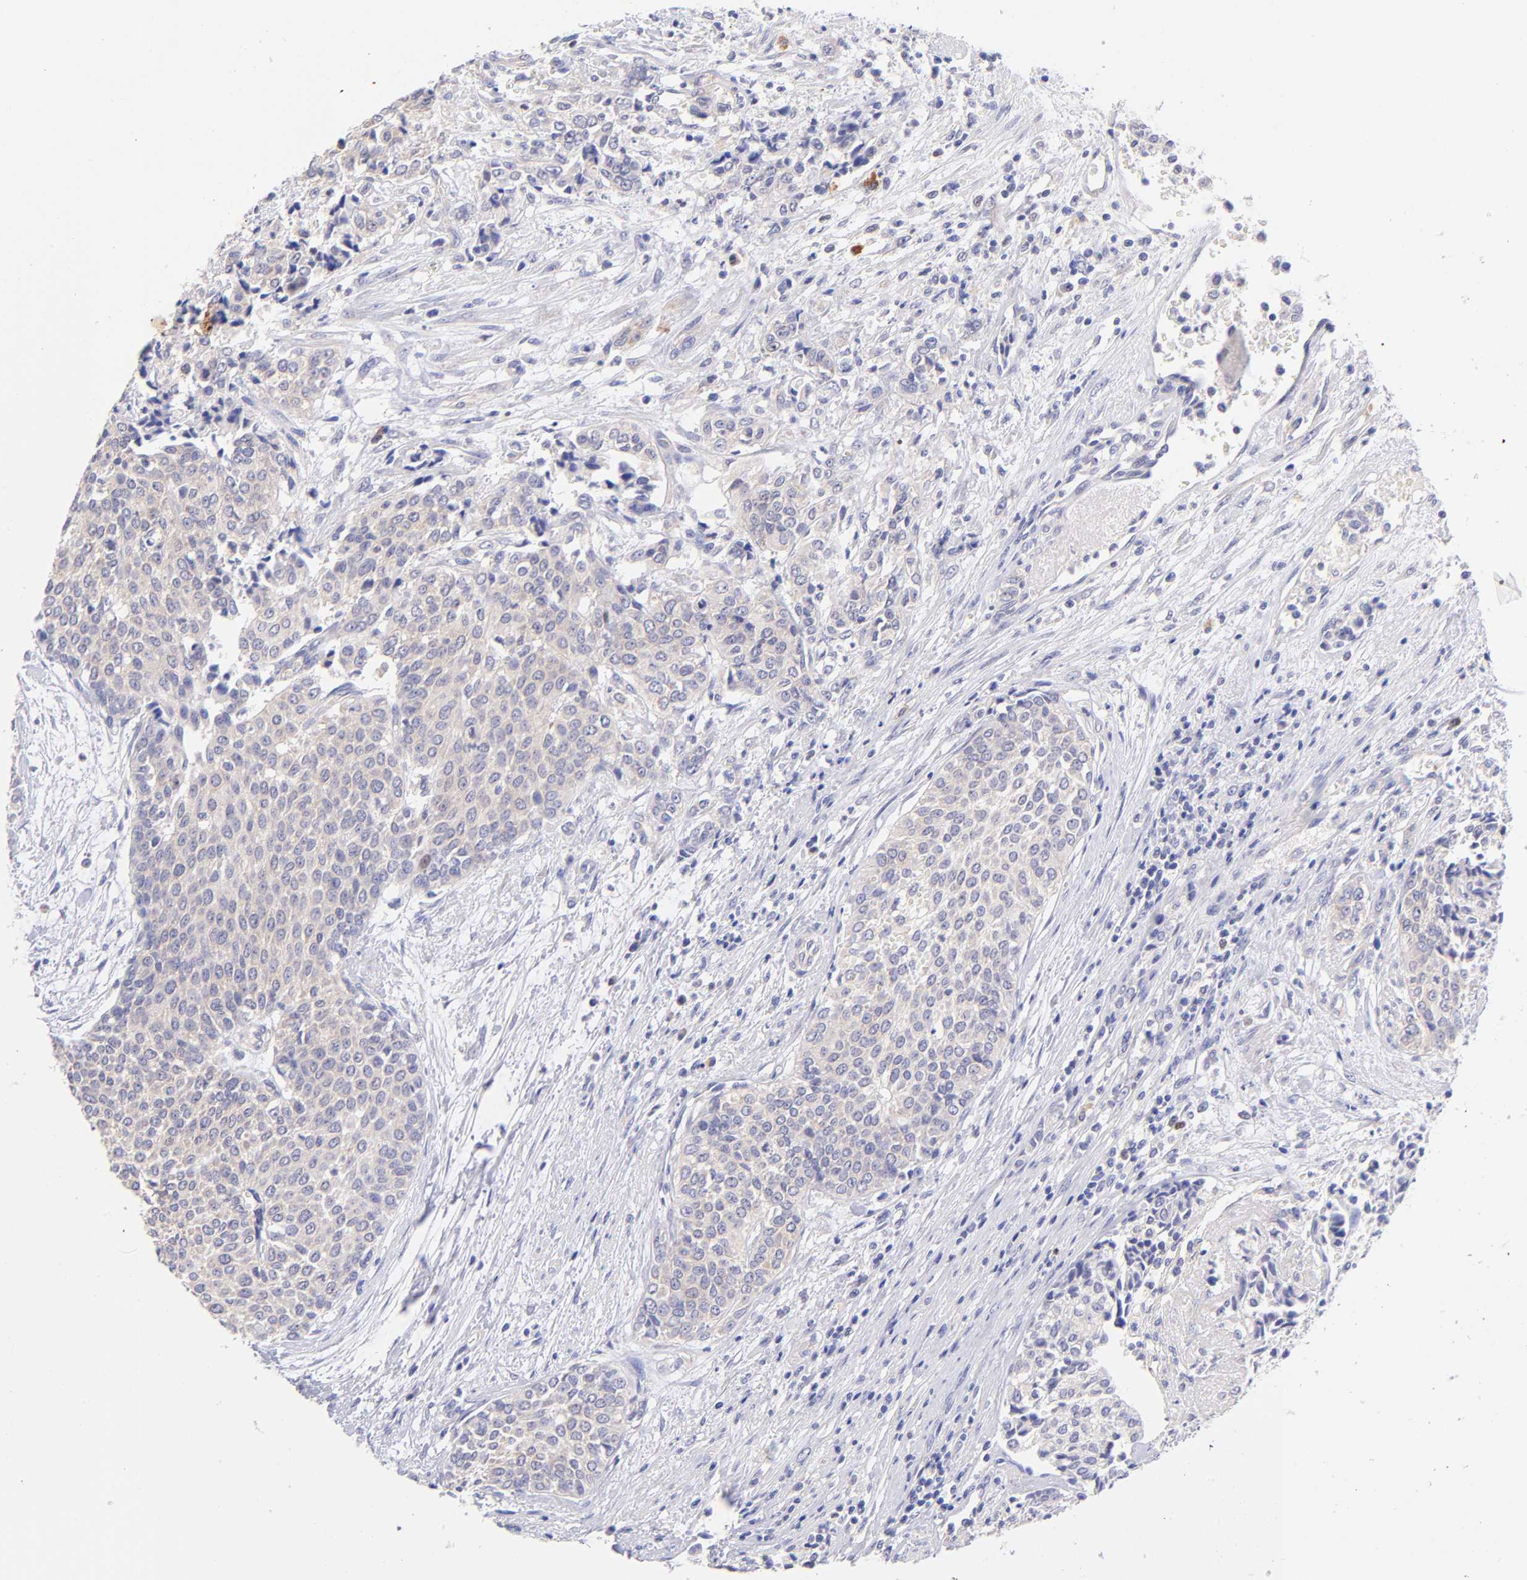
{"staining": {"intensity": "weak", "quantity": "25%-75%", "location": "cytoplasmic/membranous"}, "tissue": "urothelial cancer", "cell_type": "Tumor cells", "image_type": "cancer", "snomed": [{"axis": "morphology", "description": "Urothelial carcinoma, Low grade"}, {"axis": "topography", "description": "Urinary bladder"}], "caption": "A high-resolution histopathology image shows immunohistochemistry staining of urothelial carcinoma (low-grade), which demonstrates weak cytoplasmic/membranous staining in about 25%-75% of tumor cells.", "gene": "RPL11", "patient": {"sex": "female", "age": 73}}